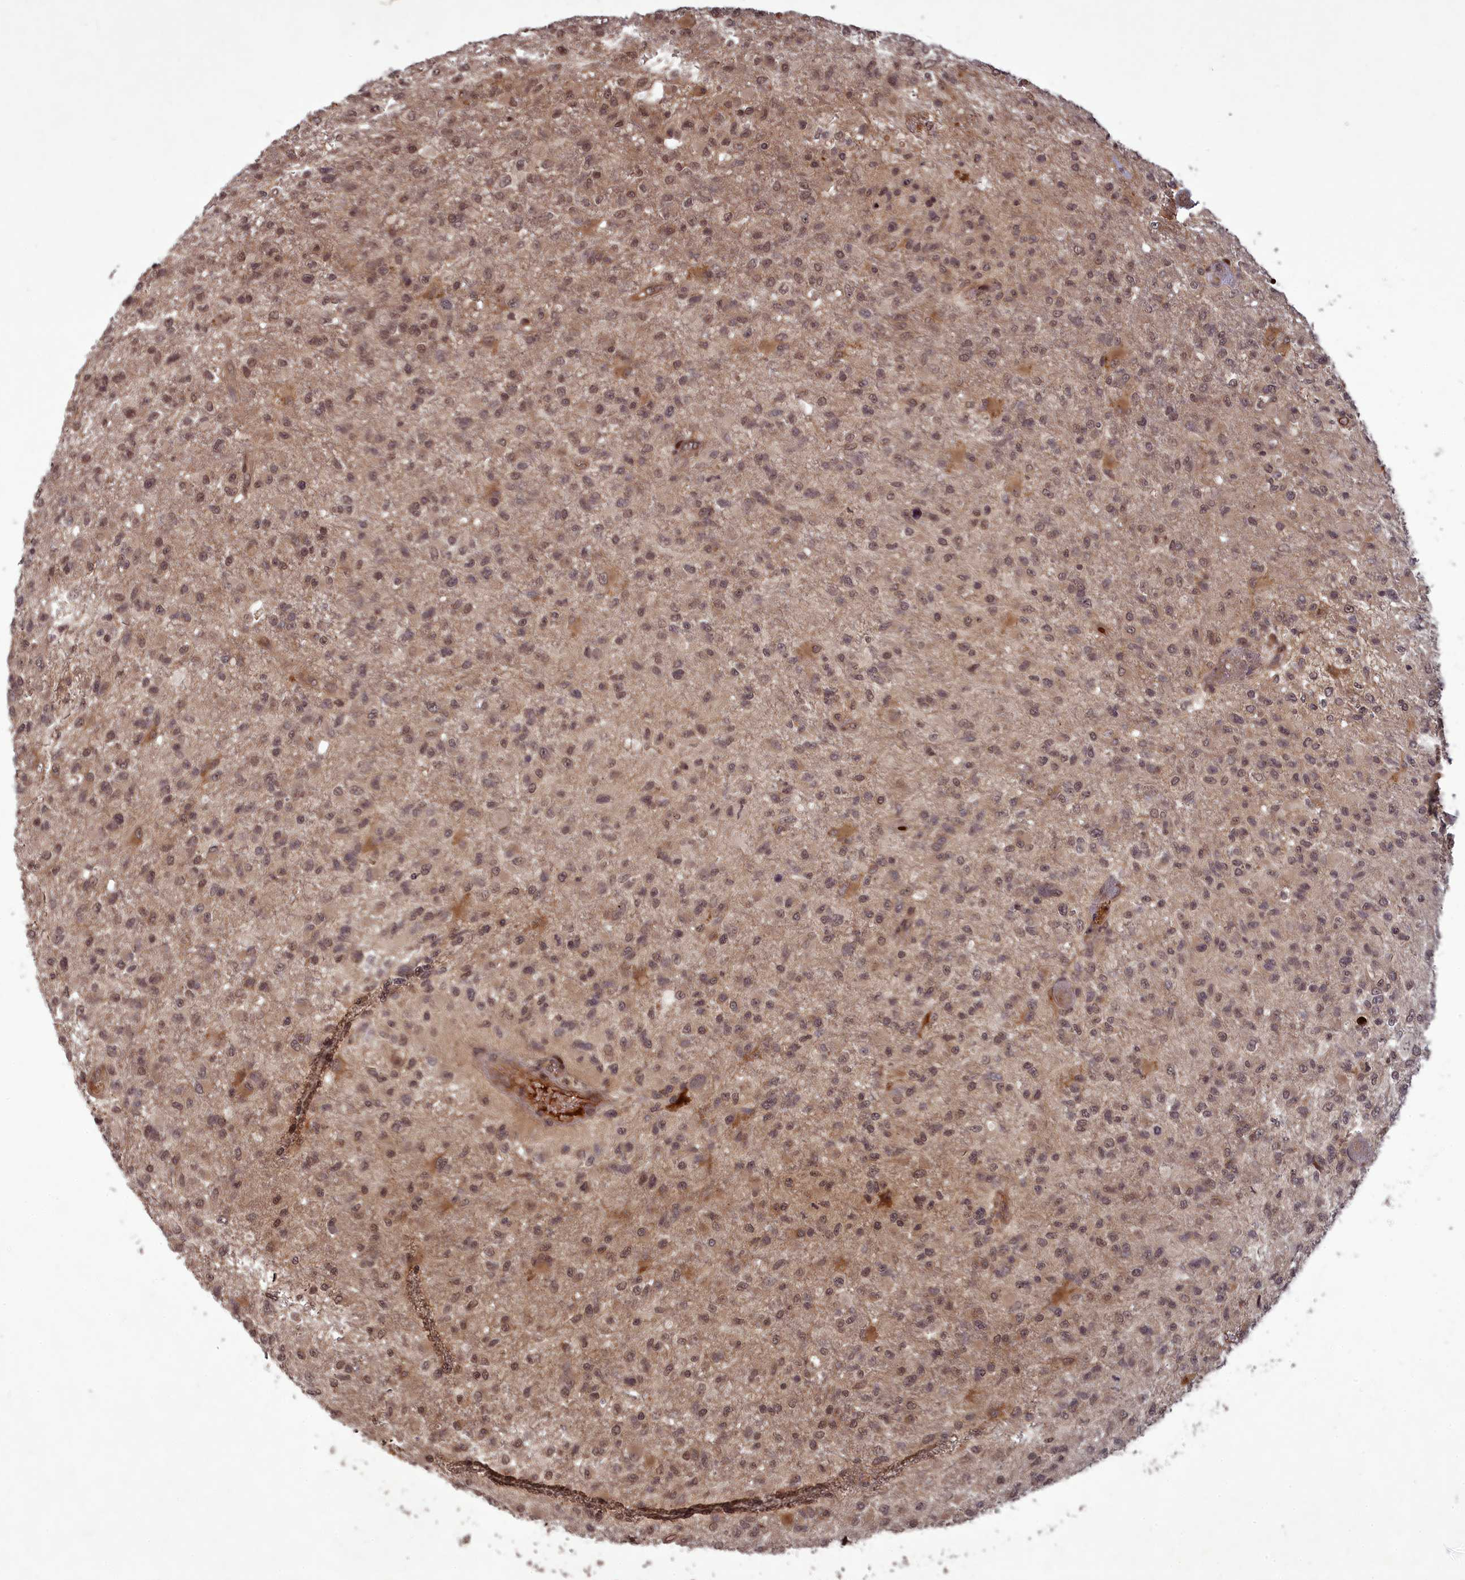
{"staining": {"intensity": "weak", "quantity": ">75%", "location": "cytoplasmic/membranous,nuclear"}, "tissue": "glioma", "cell_type": "Tumor cells", "image_type": "cancer", "snomed": [{"axis": "morphology", "description": "Glioma, malignant, High grade"}, {"axis": "topography", "description": "Brain"}], "caption": "High-power microscopy captured an immunohistochemistry (IHC) photomicrograph of high-grade glioma (malignant), revealing weak cytoplasmic/membranous and nuclear expression in about >75% of tumor cells.", "gene": "SRMS", "patient": {"sex": "female", "age": 74}}